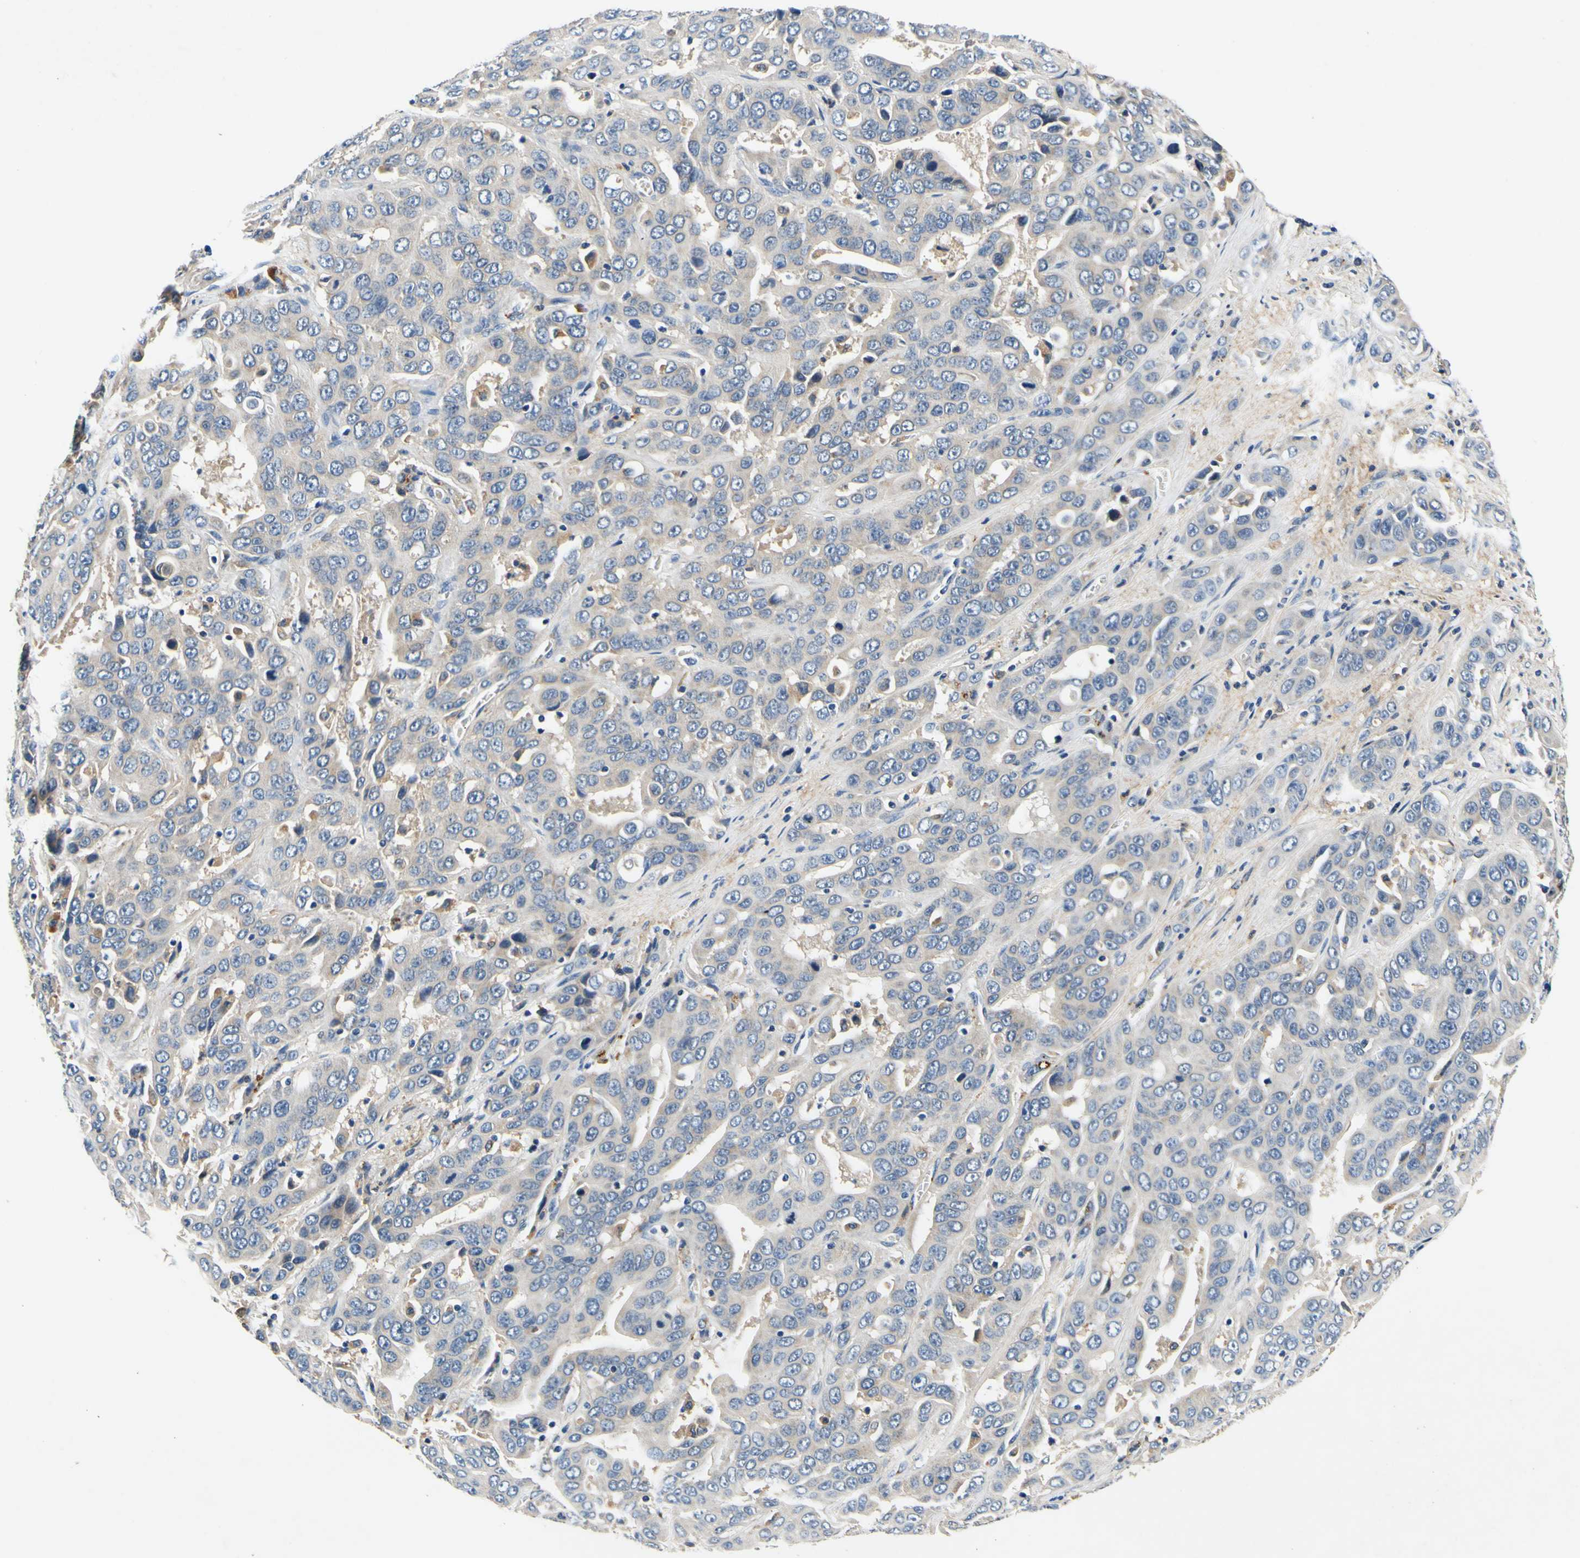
{"staining": {"intensity": "weak", "quantity": "<25%", "location": "cytoplasmic/membranous"}, "tissue": "liver cancer", "cell_type": "Tumor cells", "image_type": "cancer", "snomed": [{"axis": "morphology", "description": "Cholangiocarcinoma"}, {"axis": "topography", "description": "Liver"}], "caption": "Immunohistochemistry image of neoplastic tissue: human liver cancer stained with DAB (3,3'-diaminobenzidine) reveals no significant protein staining in tumor cells.", "gene": "PLA2G4A", "patient": {"sex": "female", "age": 52}}